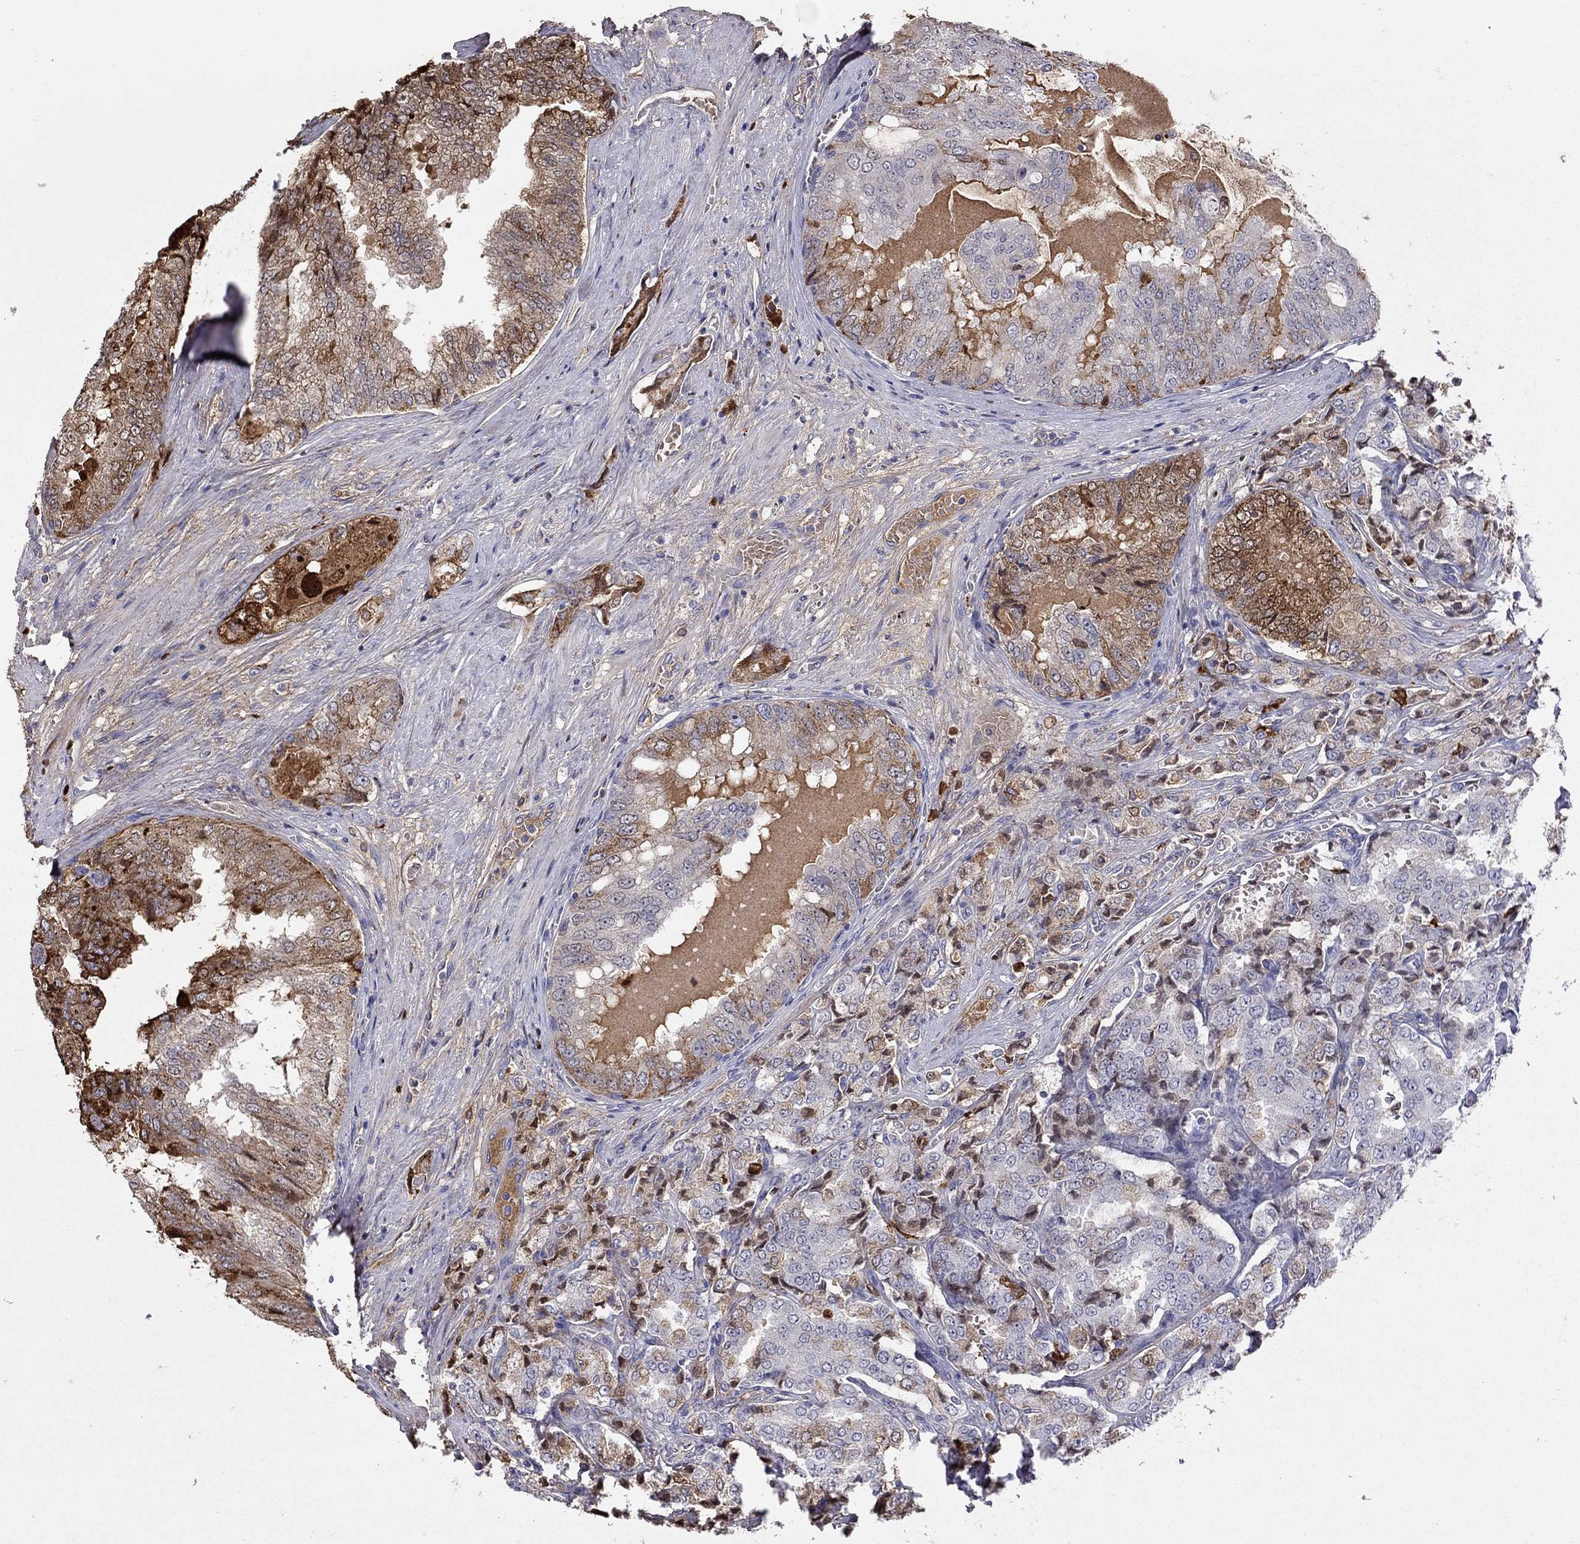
{"staining": {"intensity": "moderate", "quantity": "25%-75%", "location": "cytoplasmic/membranous"}, "tissue": "prostate cancer", "cell_type": "Tumor cells", "image_type": "cancer", "snomed": [{"axis": "morphology", "description": "Adenocarcinoma, NOS"}, {"axis": "topography", "description": "Prostate"}], "caption": "Prostate cancer tissue reveals moderate cytoplasmic/membranous positivity in approximately 25%-75% of tumor cells, visualized by immunohistochemistry.", "gene": "SERPINA3", "patient": {"sex": "male", "age": 65}}